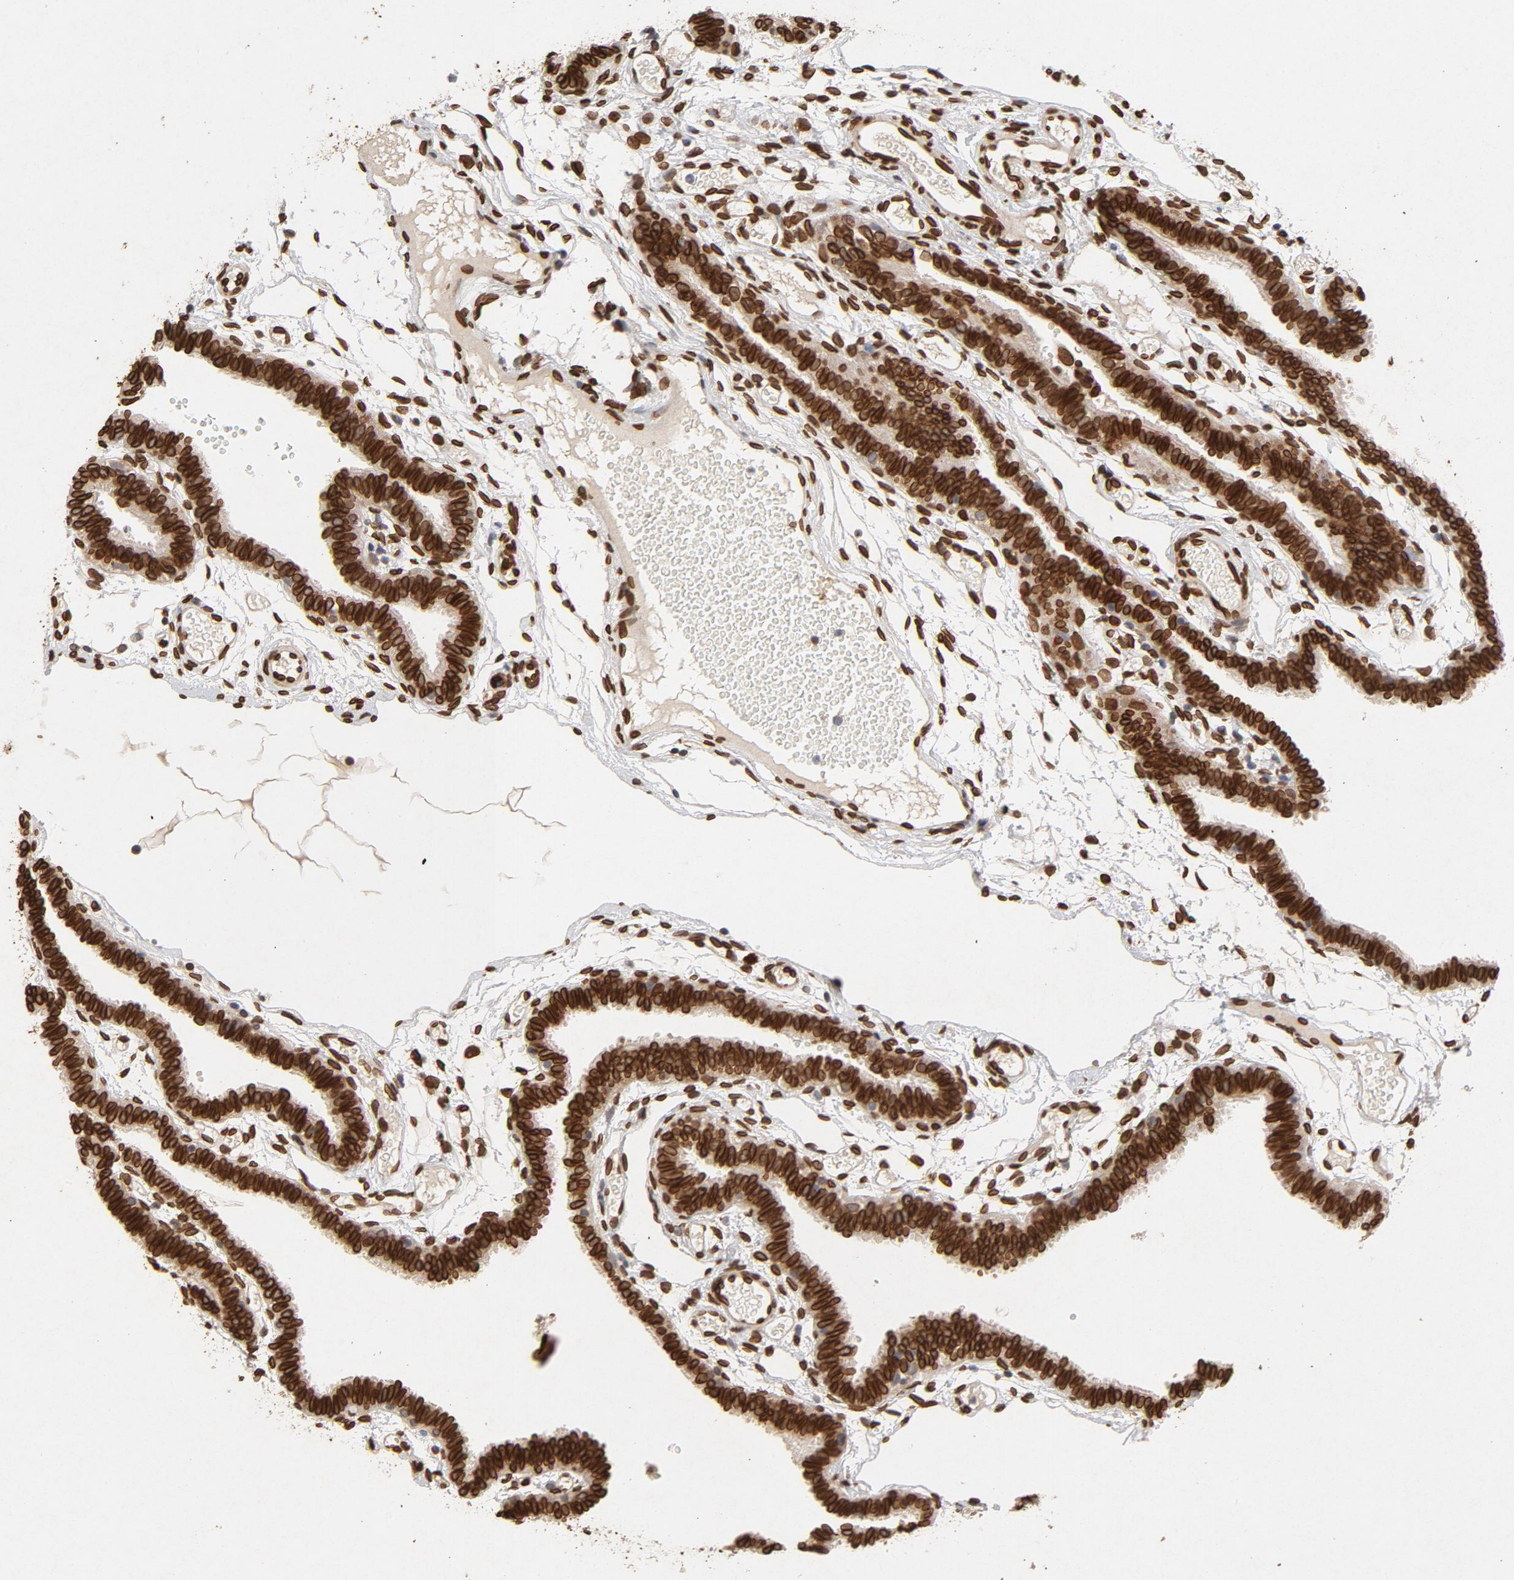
{"staining": {"intensity": "strong", "quantity": ">75%", "location": "cytoplasmic/membranous,nuclear"}, "tissue": "fallopian tube", "cell_type": "Glandular cells", "image_type": "normal", "snomed": [{"axis": "morphology", "description": "Normal tissue, NOS"}, {"axis": "topography", "description": "Fallopian tube"}], "caption": "The histopathology image demonstrates immunohistochemical staining of normal fallopian tube. There is strong cytoplasmic/membranous,nuclear expression is seen in approximately >75% of glandular cells. The staining was performed using DAB (3,3'-diaminobenzidine), with brown indicating positive protein expression. Nuclei are stained blue with hematoxylin.", "gene": "LMNA", "patient": {"sex": "female", "age": 29}}